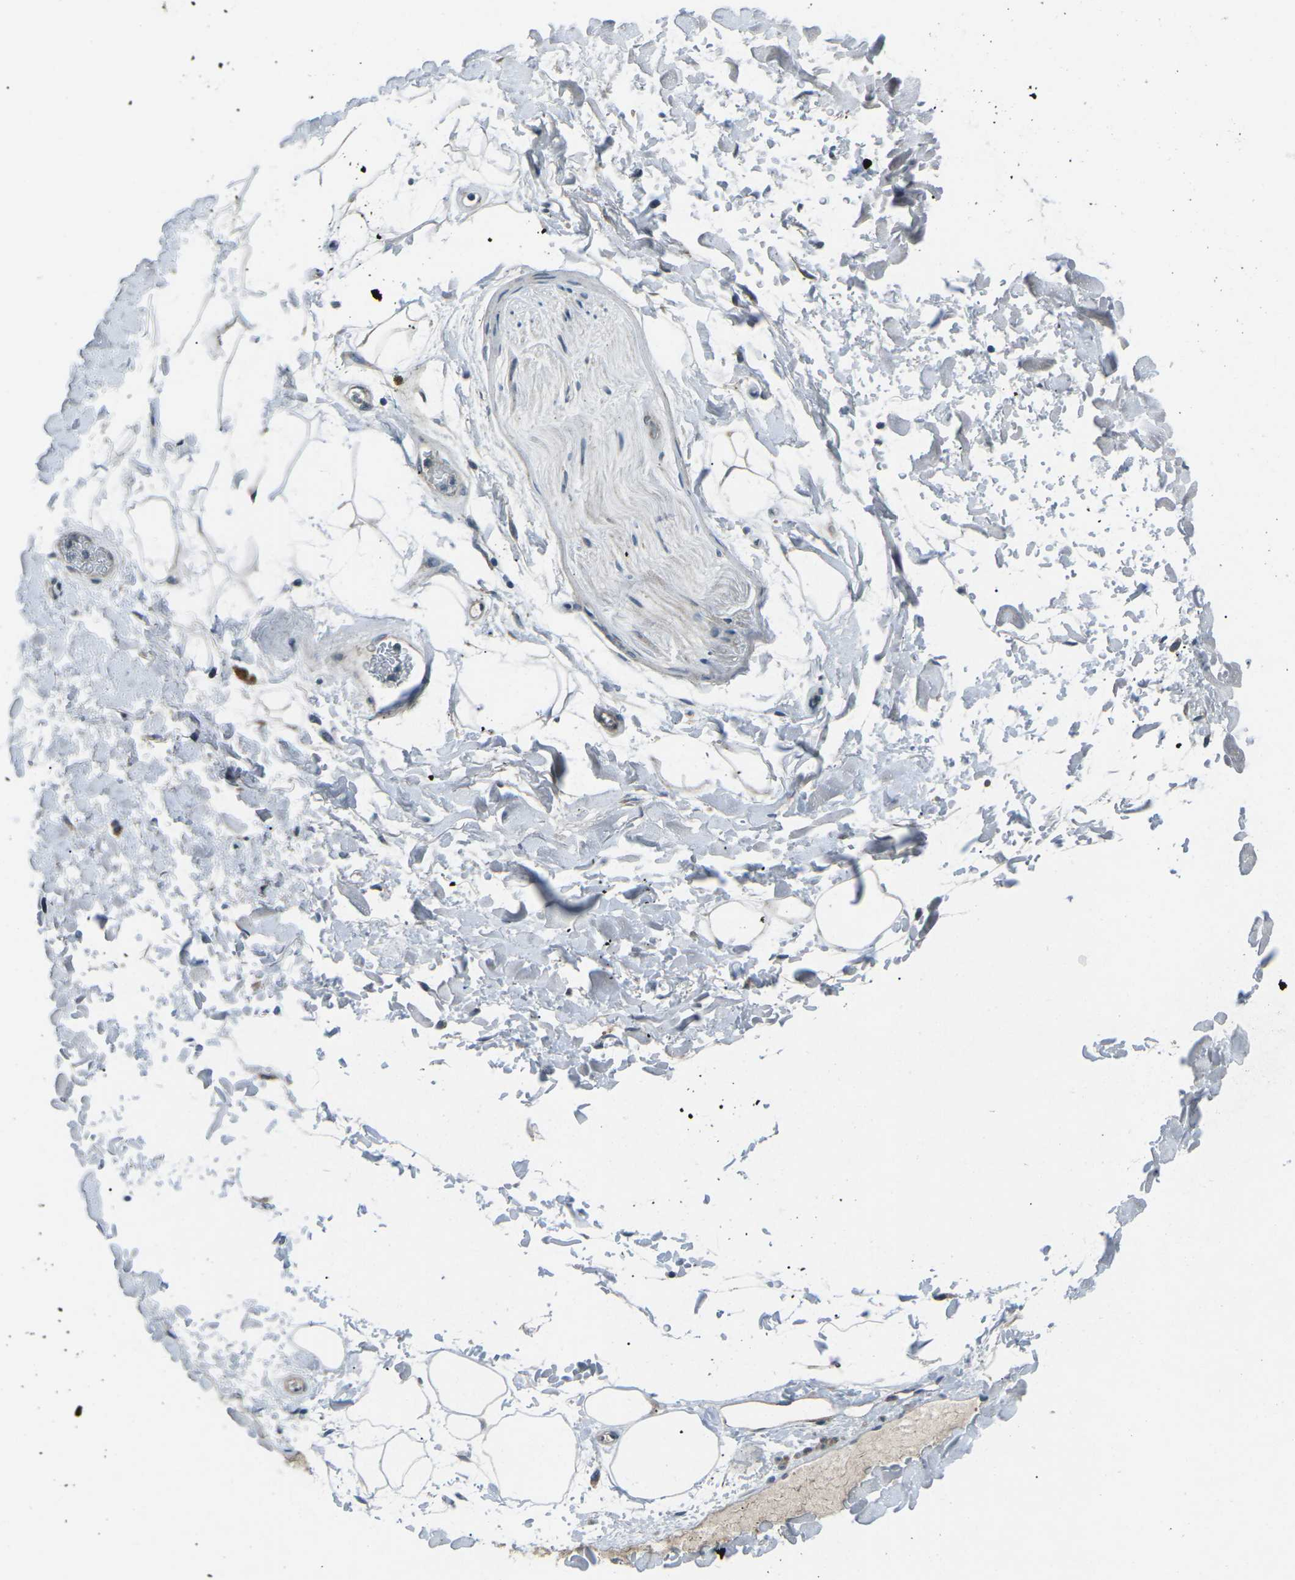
{"staining": {"intensity": "negative", "quantity": "none", "location": "none"}, "tissue": "adipose tissue", "cell_type": "Adipocytes", "image_type": "normal", "snomed": [{"axis": "morphology", "description": "Normal tissue, NOS"}, {"axis": "topography", "description": "Soft tissue"}], "caption": "IHC of benign human adipose tissue reveals no staining in adipocytes.", "gene": "CDK16", "patient": {"sex": "male", "age": 72}}